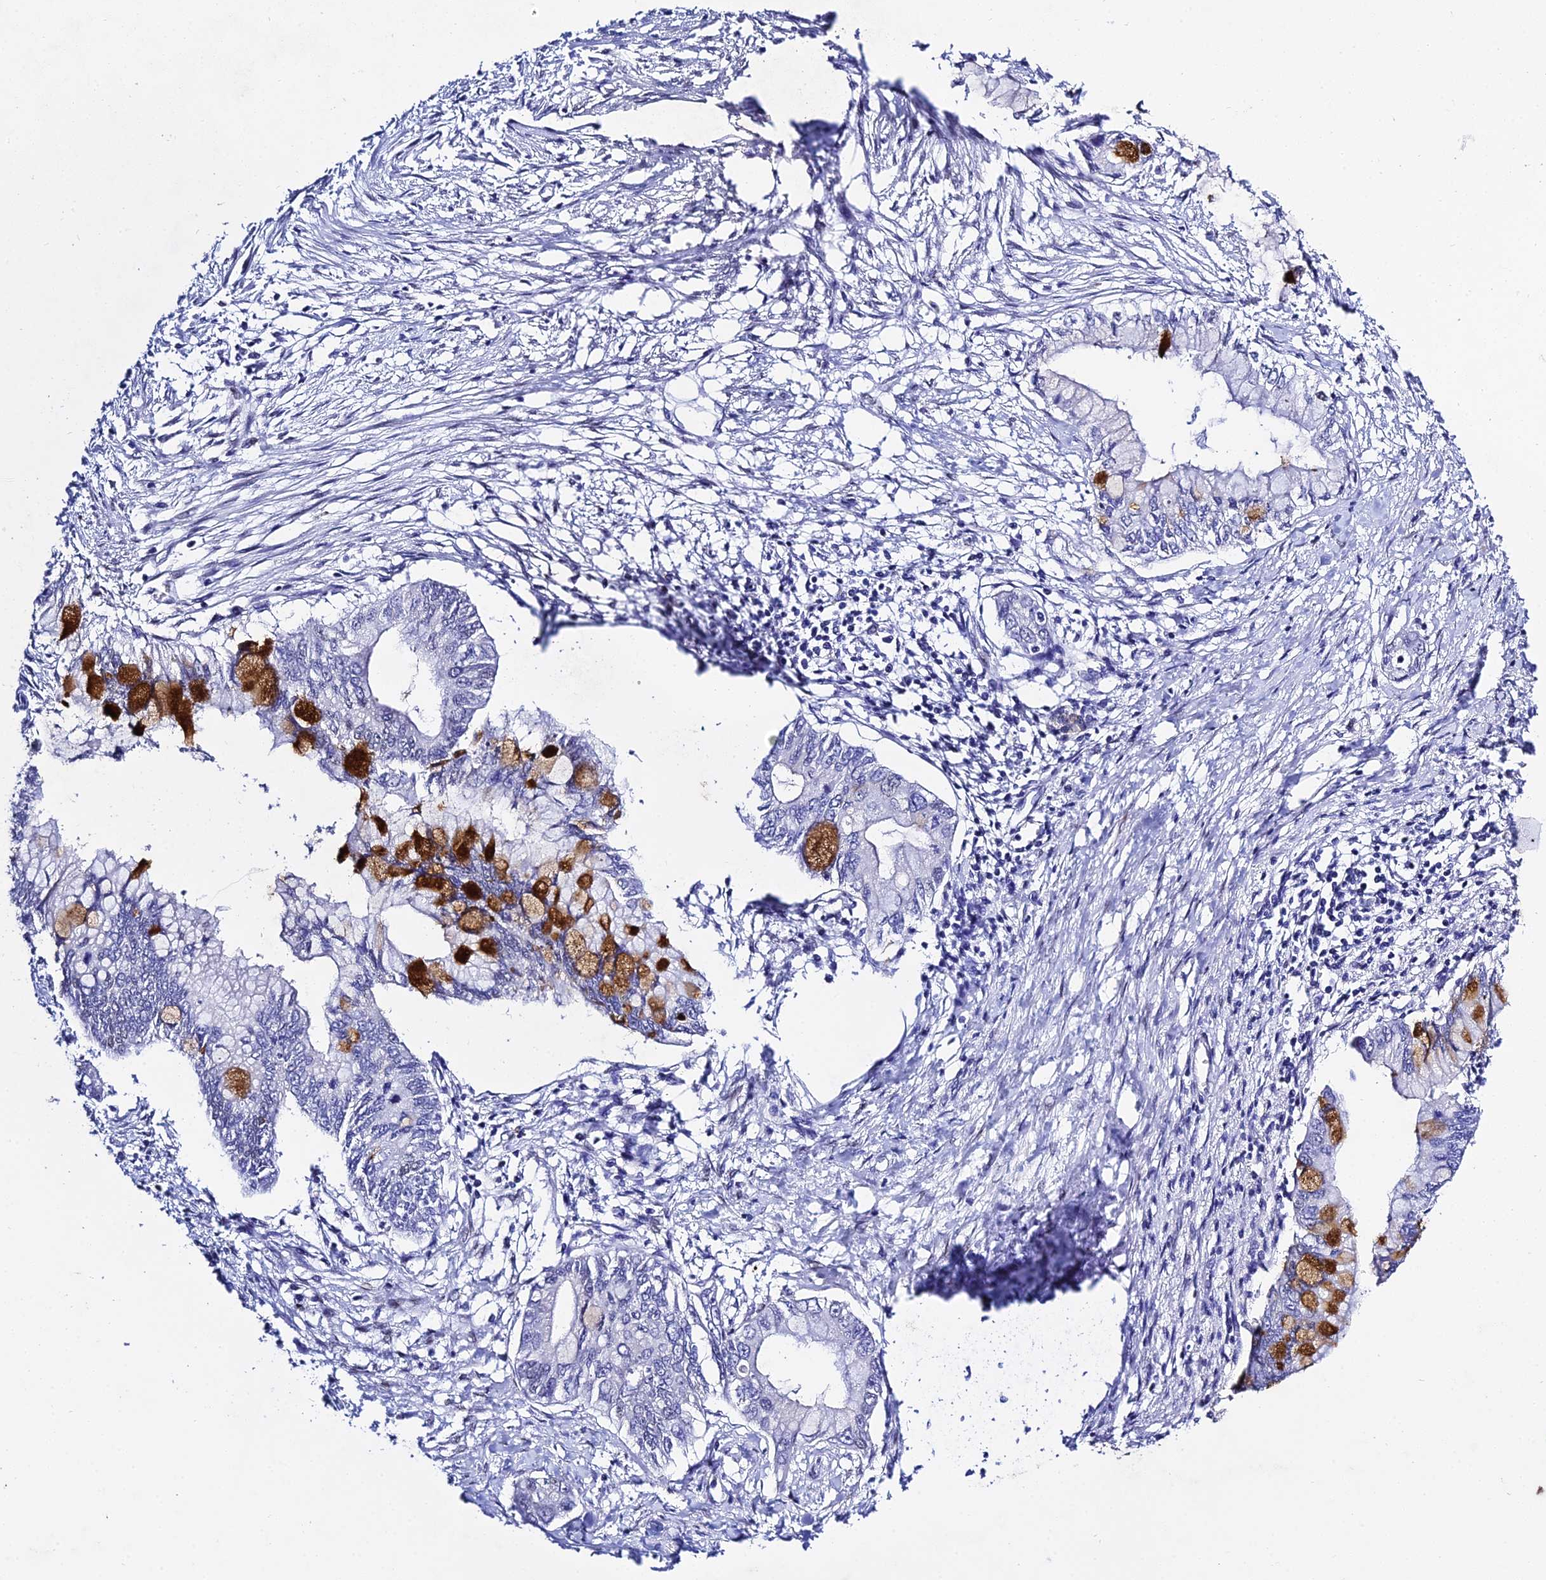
{"staining": {"intensity": "strong", "quantity": "<25%", "location": "cytoplasmic/membranous"}, "tissue": "pancreatic cancer", "cell_type": "Tumor cells", "image_type": "cancer", "snomed": [{"axis": "morphology", "description": "Adenocarcinoma, NOS"}, {"axis": "topography", "description": "Pancreas"}], "caption": "Pancreatic cancer stained with a brown dye exhibits strong cytoplasmic/membranous positive positivity in approximately <25% of tumor cells.", "gene": "POFUT2", "patient": {"sex": "male", "age": 48}}